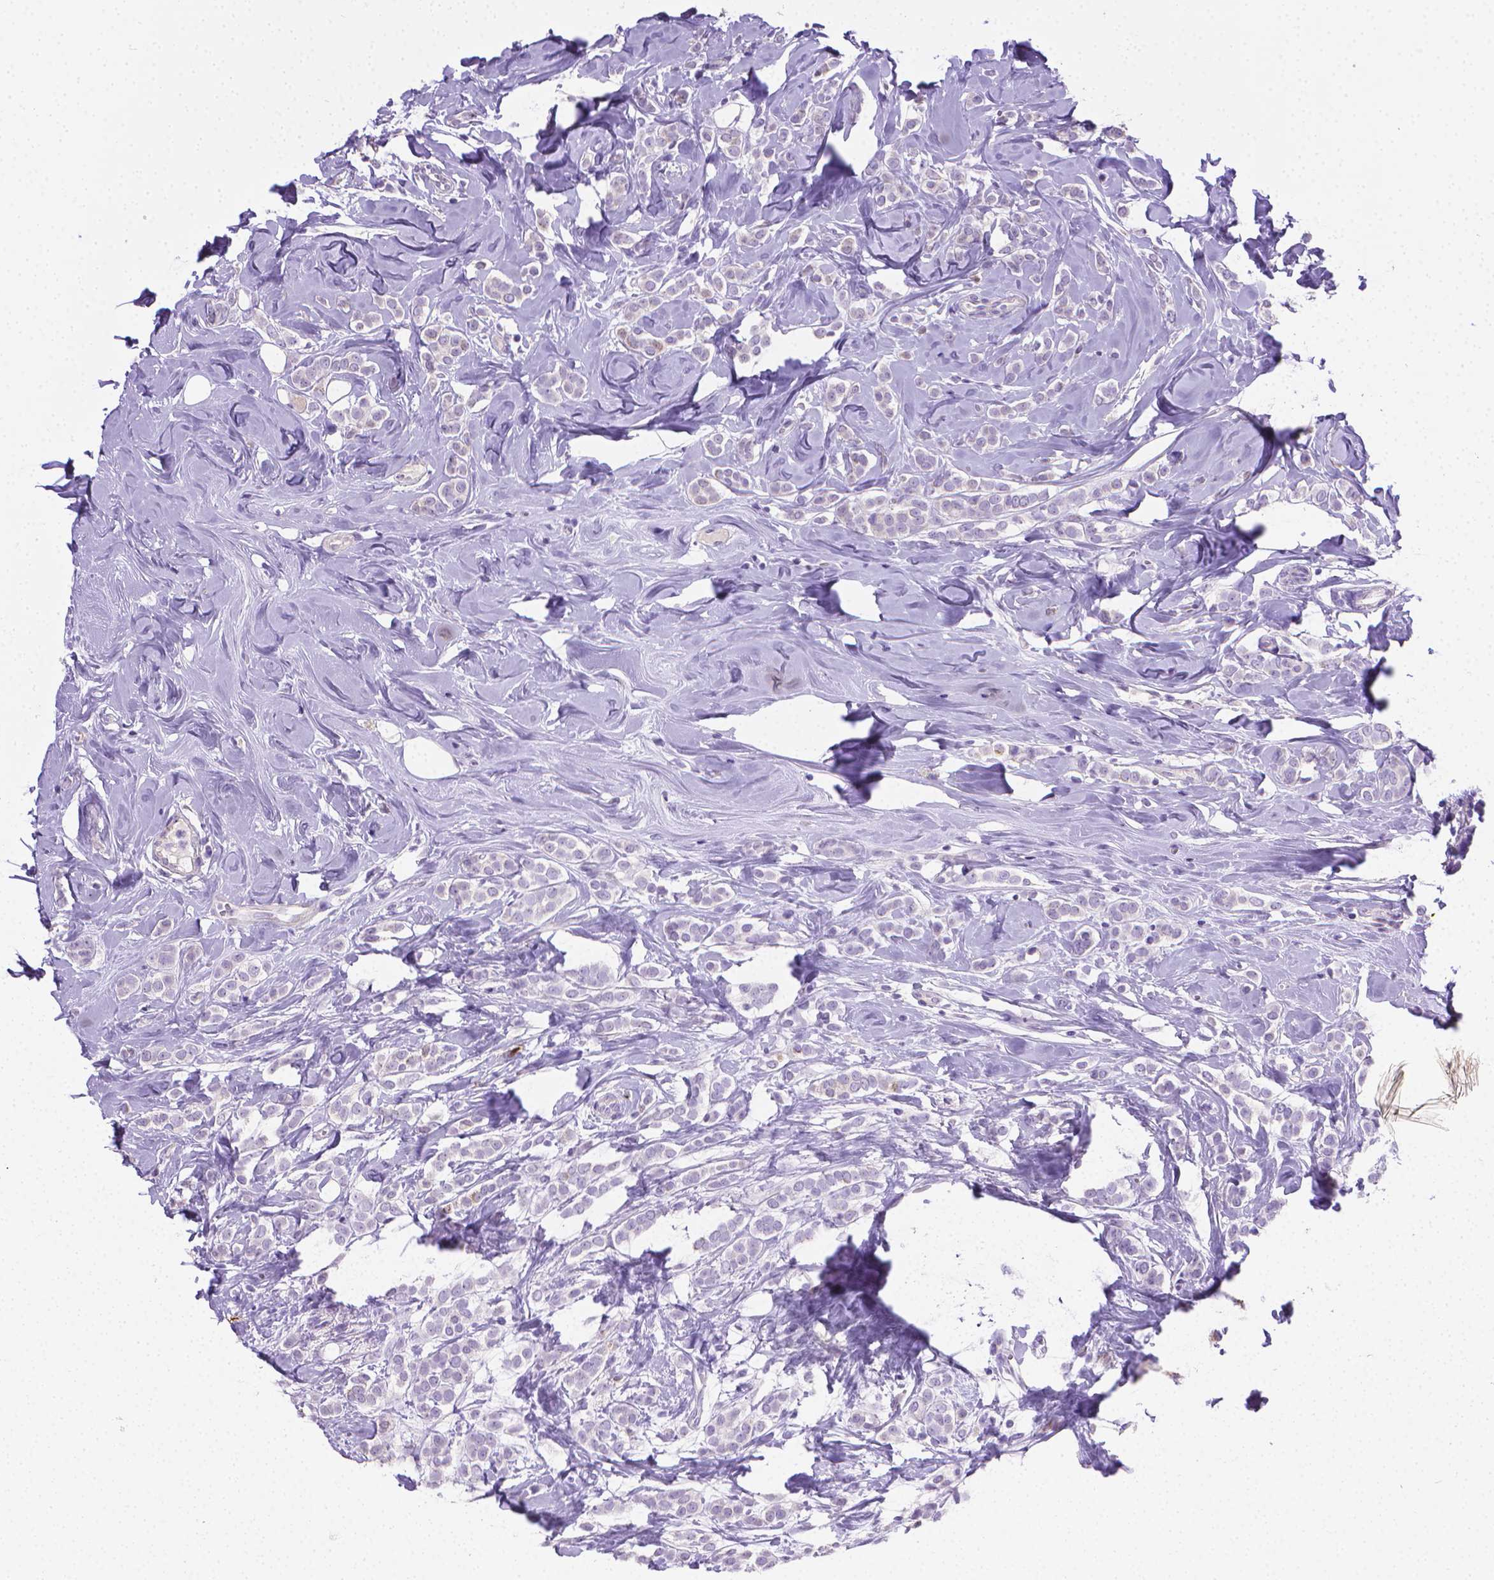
{"staining": {"intensity": "negative", "quantity": "none", "location": "none"}, "tissue": "breast cancer", "cell_type": "Tumor cells", "image_type": "cancer", "snomed": [{"axis": "morphology", "description": "Lobular carcinoma"}, {"axis": "topography", "description": "Breast"}], "caption": "Breast lobular carcinoma was stained to show a protein in brown. There is no significant positivity in tumor cells. (DAB IHC, high magnification).", "gene": "PNMA2", "patient": {"sex": "female", "age": 49}}